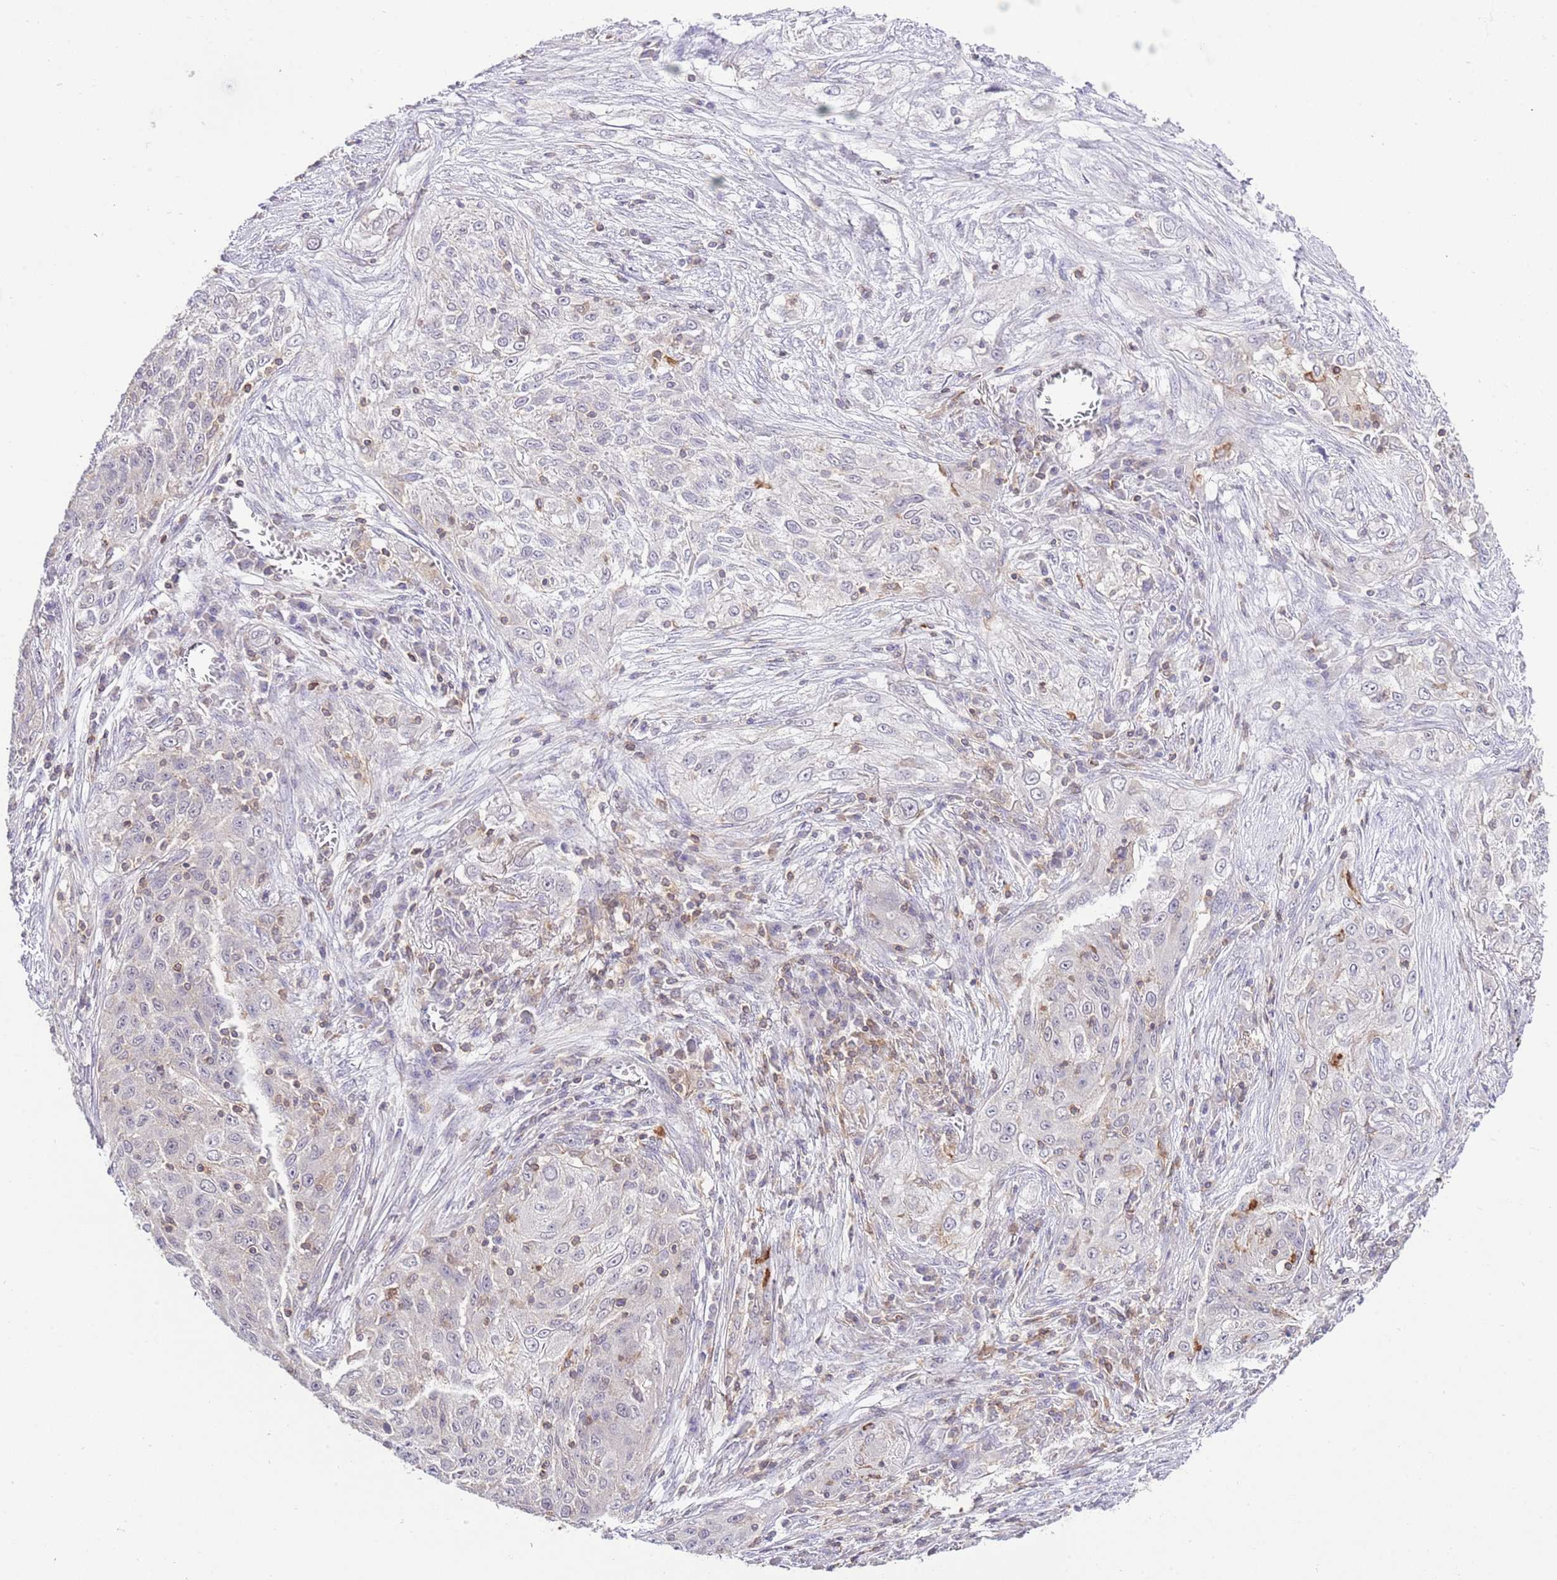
{"staining": {"intensity": "negative", "quantity": "none", "location": "none"}, "tissue": "lung cancer", "cell_type": "Tumor cells", "image_type": "cancer", "snomed": [{"axis": "morphology", "description": "Squamous cell carcinoma, NOS"}, {"axis": "topography", "description": "Lung"}], "caption": "DAB immunohistochemical staining of human lung cancer (squamous cell carcinoma) demonstrates no significant staining in tumor cells.", "gene": "EFHD1", "patient": {"sex": "female", "age": 69}}